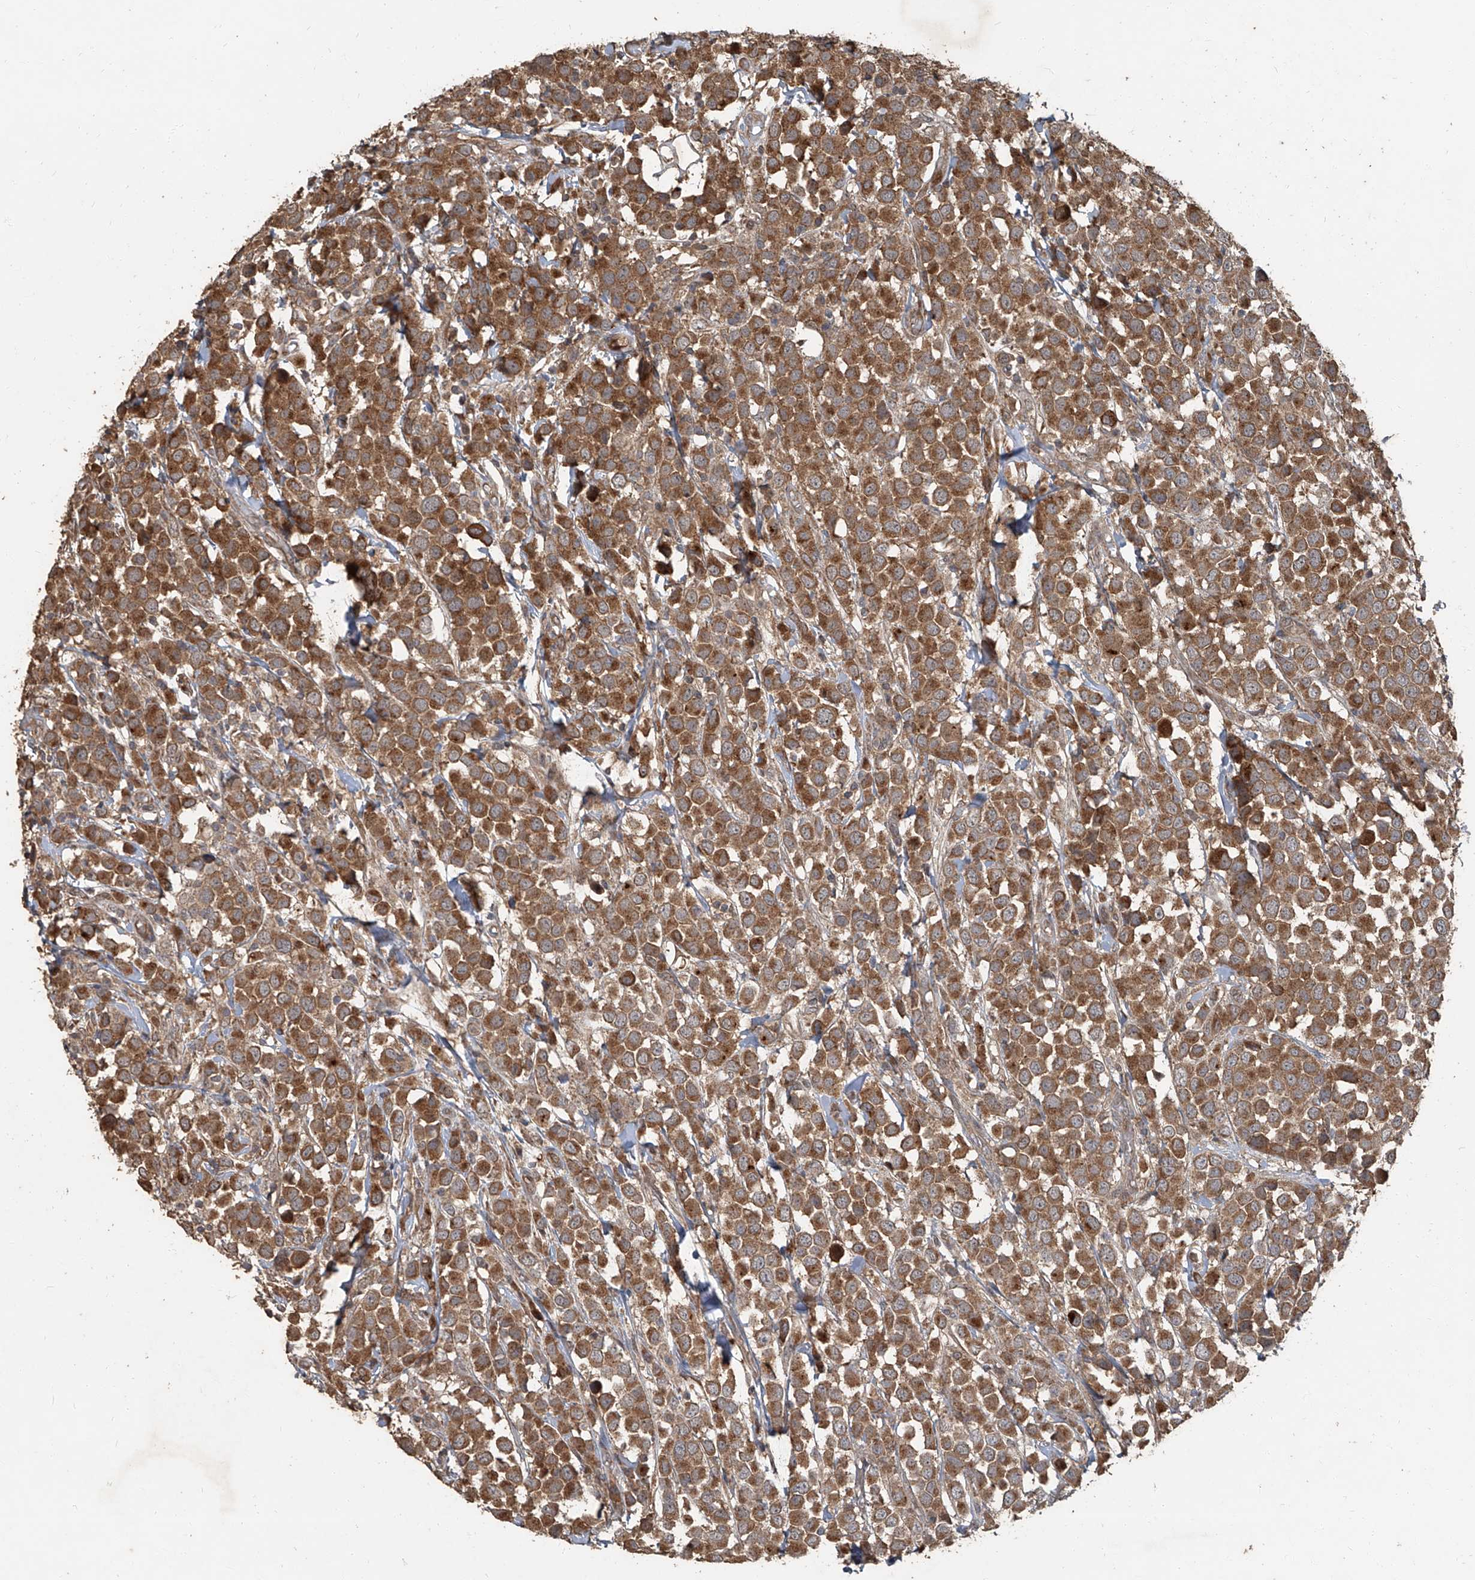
{"staining": {"intensity": "moderate", "quantity": ">75%", "location": "cytoplasmic/membranous"}, "tissue": "breast cancer", "cell_type": "Tumor cells", "image_type": "cancer", "snomed": [{"axis": "morphology", "description": "Duct carcinoma"}, {"axis": "topography", "description": "Breast"}], "caption": "A high-resolution photomicrograph shows IHC staining of invasive ductal carcinoma (breast), which reveals moderate cytoplasmic/membranous staining in approximately >75% of tumor cells. Nuclei are stained in blue.", "gene": "CCN1", "patient": {"sex": "female", "age": 61}}